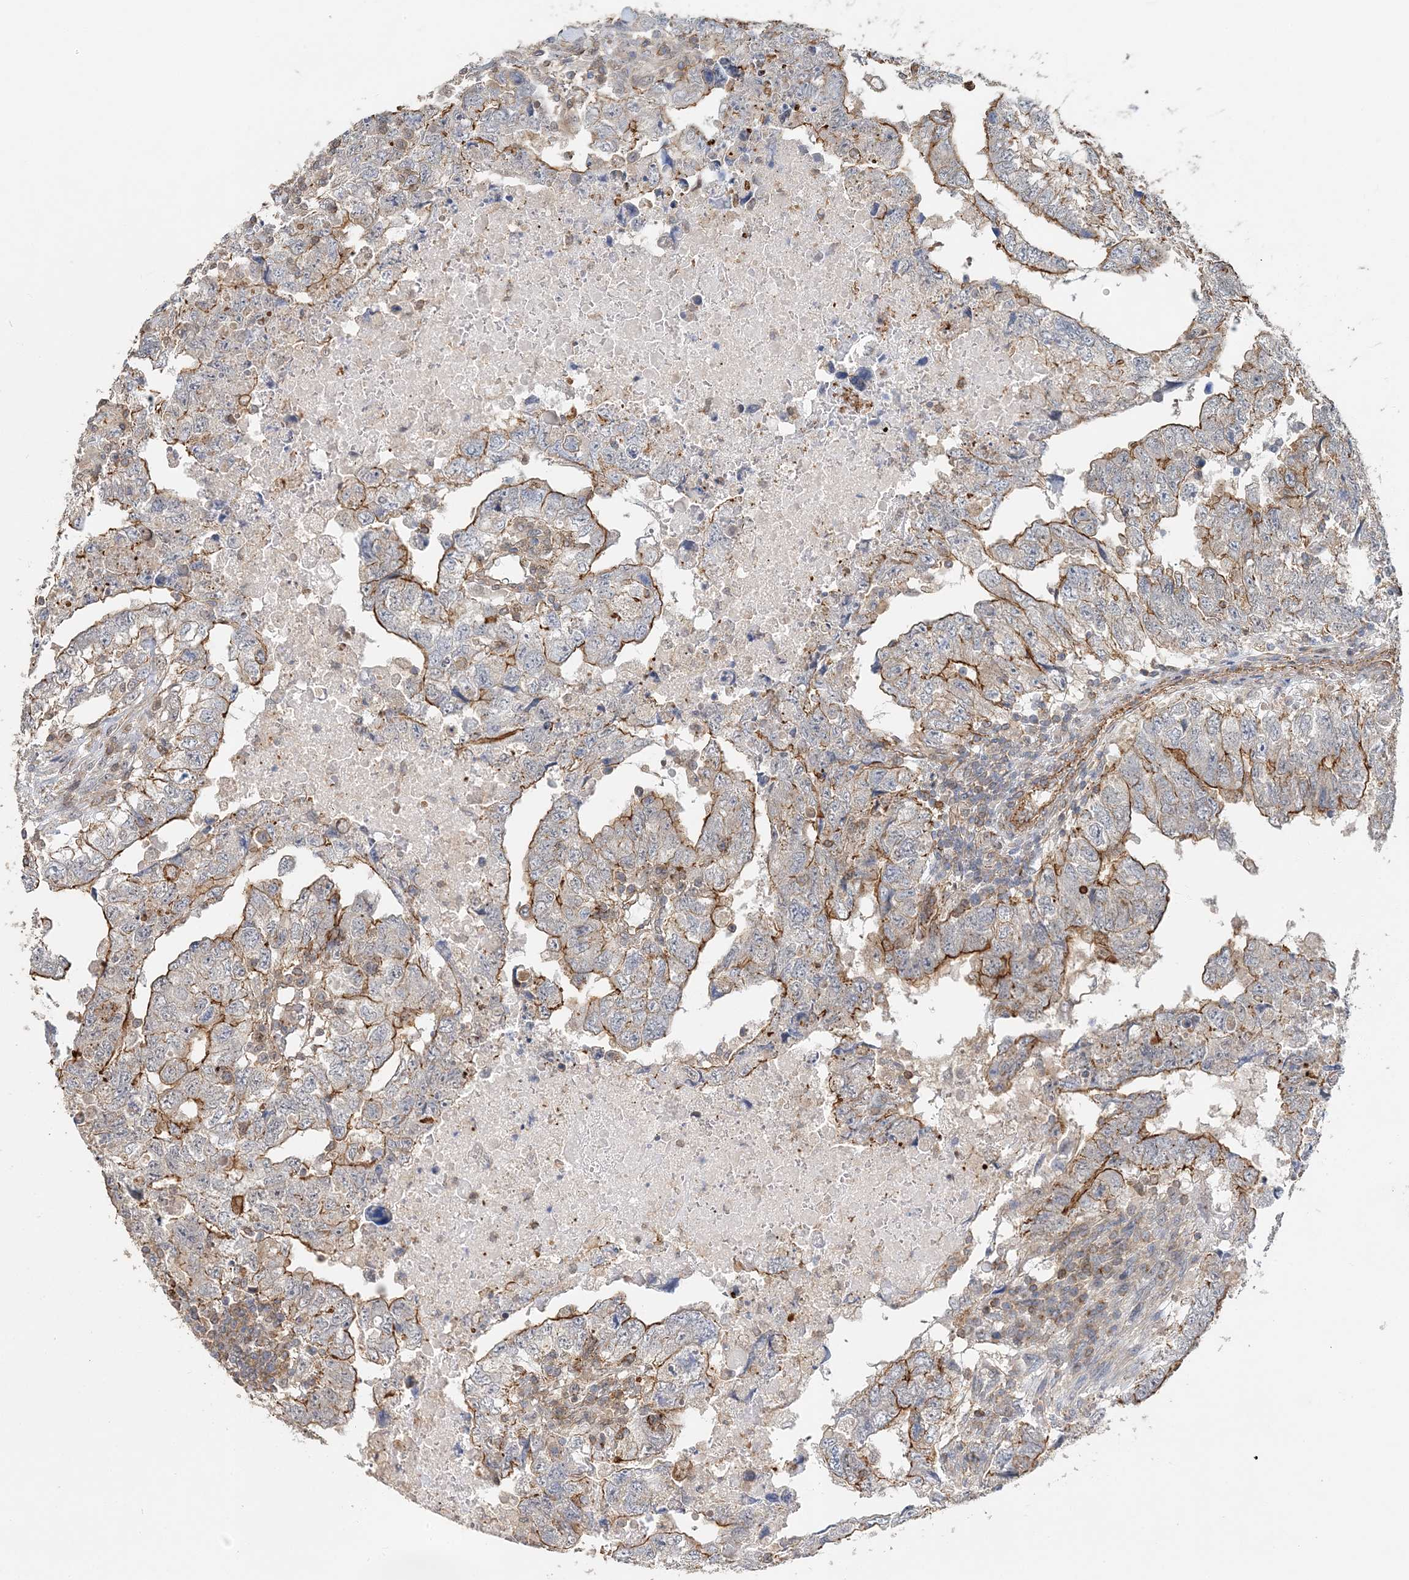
{"staining": {"intensity": "moderate", "quantity": ">75%", "location": "cytoplasmic/membranous"}, "tissue": "testis cancer", "cell_type": "Tumor cells", "image_type": "cancer", "snomed": [{"axis": "morphology", "description": "Carcinoma, Embryonal, NOS"}, {"axis": "topography", "description": "Testis"}], "caption": "This image exhibits testis cancer stained with IHC to label a protein in brown. The cytoplasmic/membranous of tumor cells show moderate positivity for the protein. Nuclei are counter-stained blue.", "gene": "MAT2B", "patient": {"sex": "male", "age": 36}}